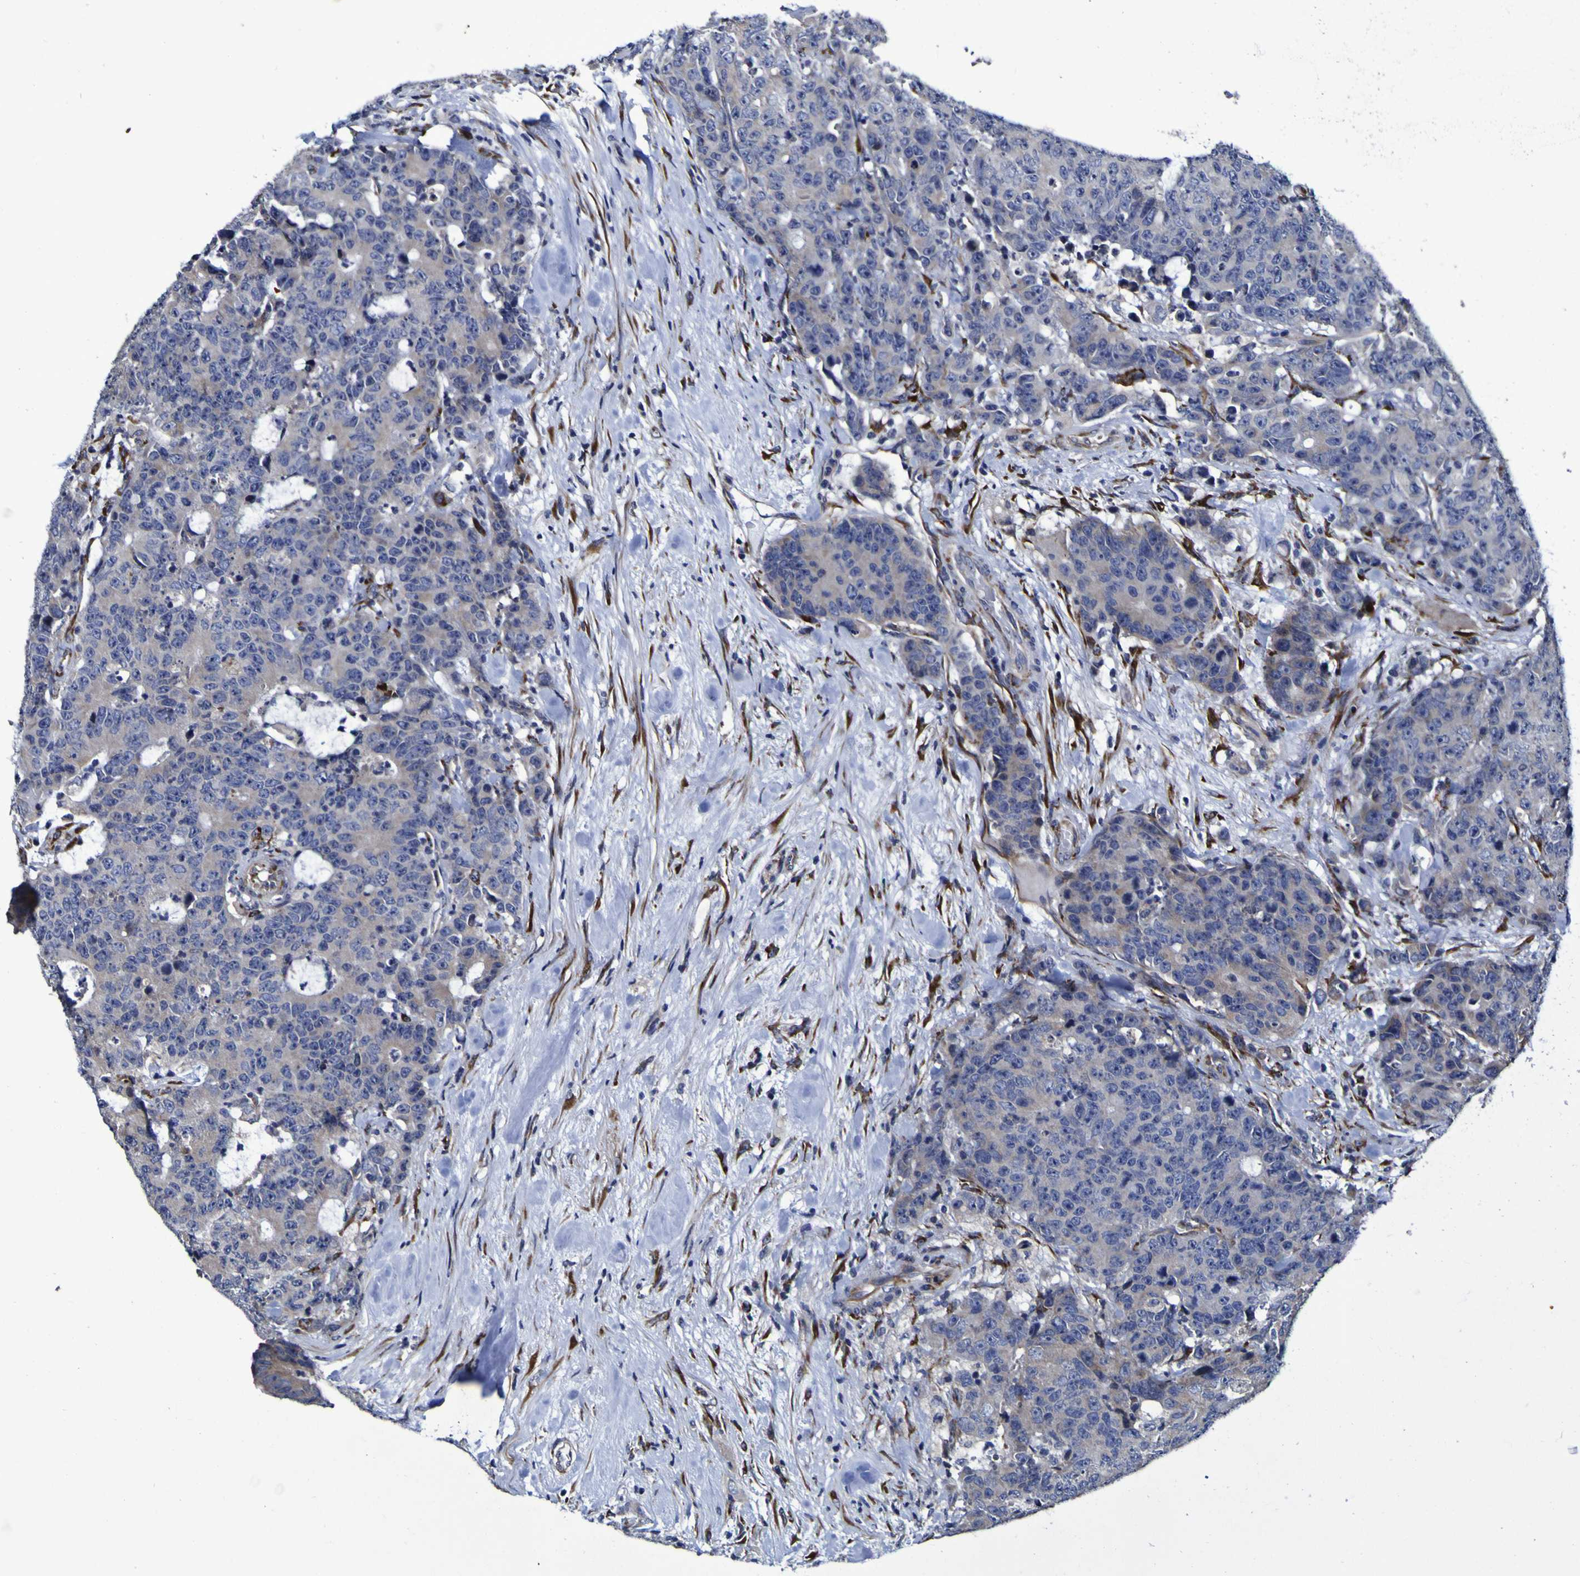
{"staining": {"intensity": "negative", "quantity": "none", "location": "none"}, "tissue": "colorectal cancer", "cell_type": "Tumor cells", "image_type": "cancer", "snomed": [{"axis": "morphology", "description": "Adenocarcinoma, NOS"}, {"axis": "topography", "description": "Colon"}], "caption": "Tumor cells show no significant expression in colorectal cancer (adenocarcinoma). (DAB IHC with hematoxylin counter stain).", "gene": "P3H1", "patient": {"sex": "female", "age": 86}}